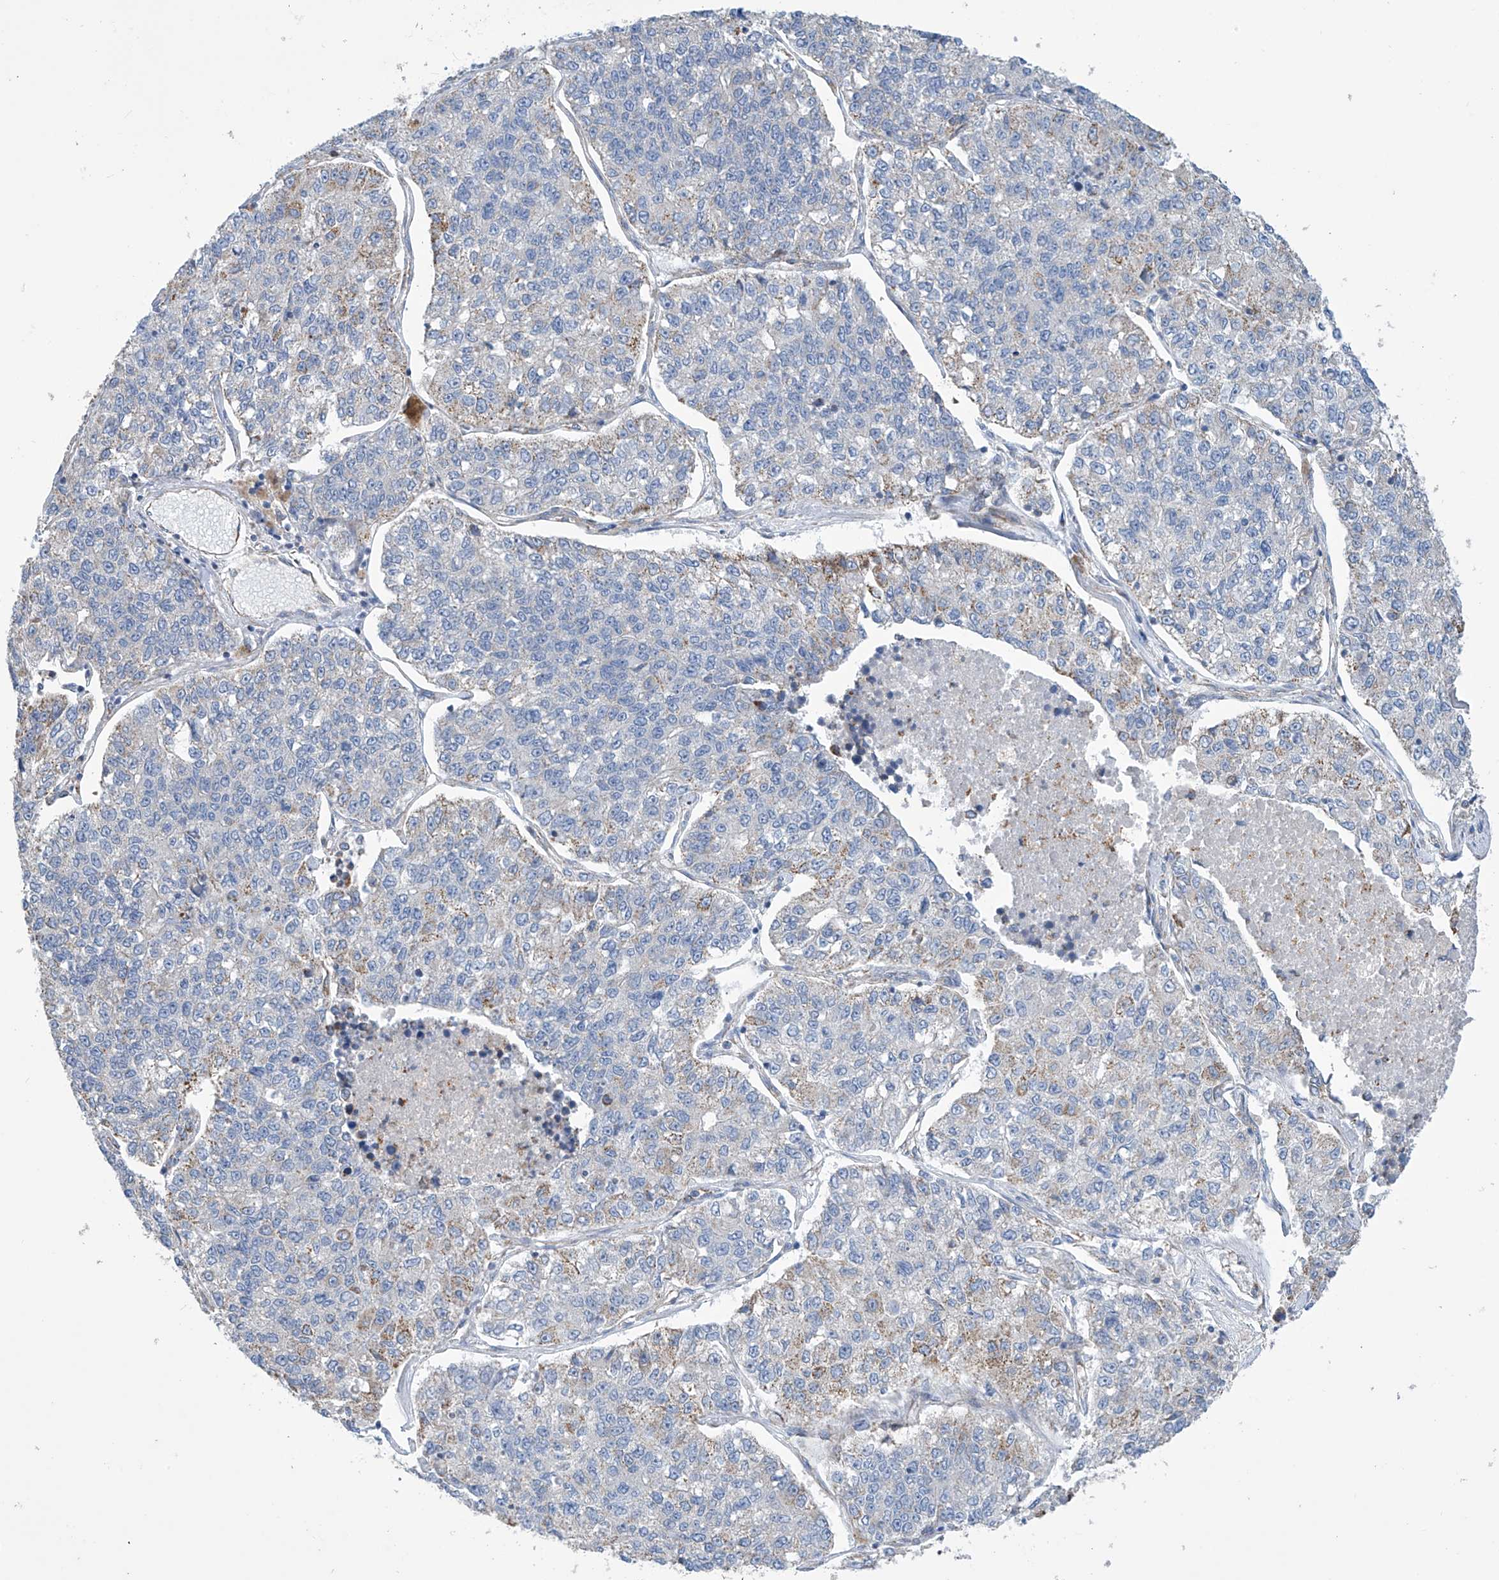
{"staining": {"intensity": "weak", "quantity": "<25%", "location": "cytoplasmic/membranous"}, "tissue": "lung cancer", "cell_type": "Tumor cells", "image_type": "cancer", "snomed": [{"axis": "morphology", "description": "Adenocarcinoma, NOS"}, {"axis": "topography", "description": "Lung"}], "caption": "A high-resolution micrograph shows immunohistochemistry (IHC) staining of lung cancer (adenocarcinoma), which reveals no significant staining in tumor cells.", "gene": "EIF5B", "patient": {"sex": "male", "age": 49}}